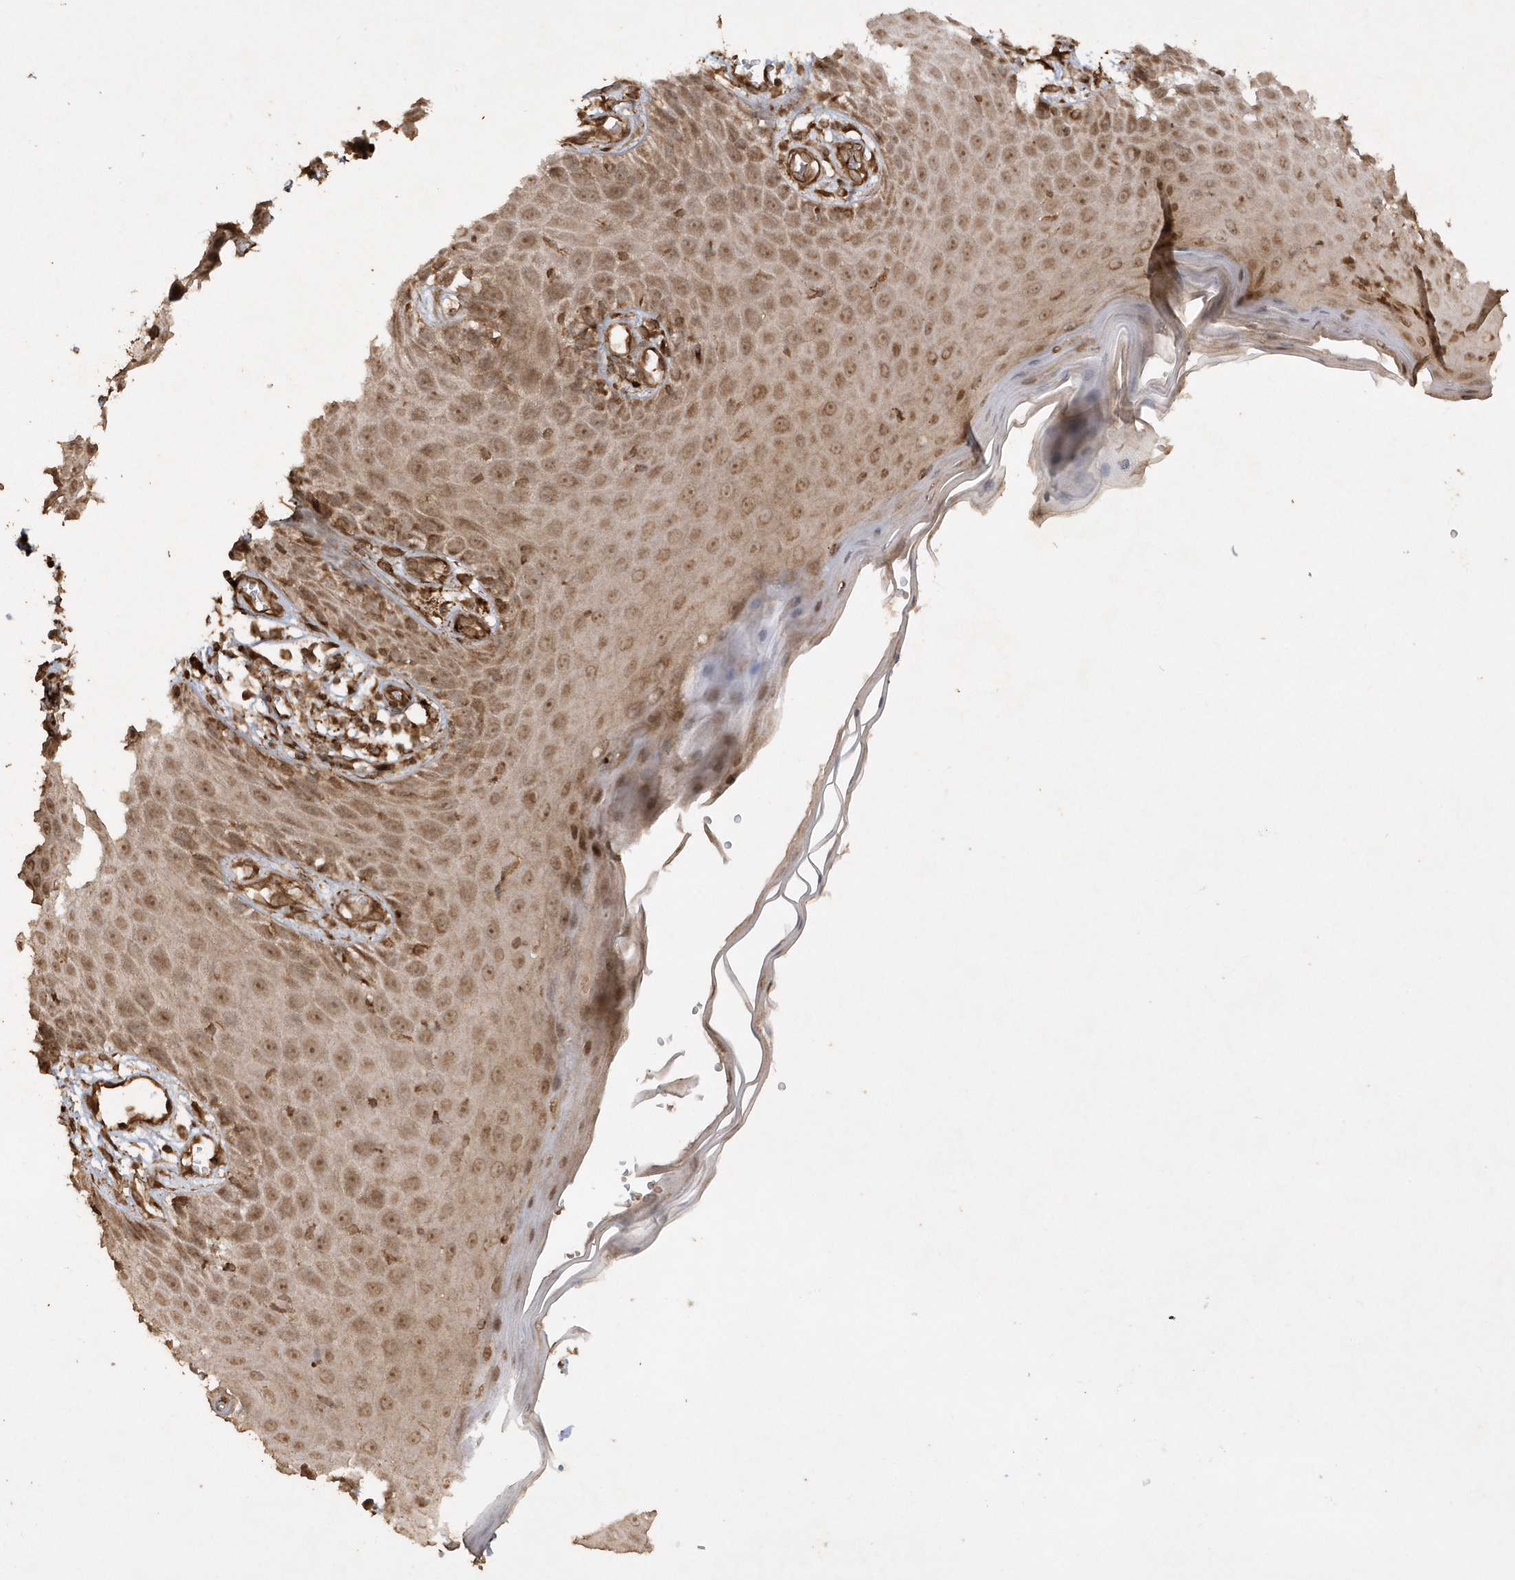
{"staining": {"intensity": "moderate", "quantity": ">75%", "location": "cytoplasmic/membranous,nuclear"}, "tissue": "skin", "cell_type": "Epidermal cells", "image_type": "normal", "snomed": [{"axis": "morphology", "description": "Normal tissue, NOS"}, {"axis": "topography", "description": "Vulva"}], "caption": "IHC micrograph of normal human skin stained for a protein (brown), which exhibits medium levels of moderate cytoplasmic/membranous,nuclear positivity in approximately >75% of epidermal cells.", "gene": "AVPI1", "patient": {"sex": "female", "age": 68}}